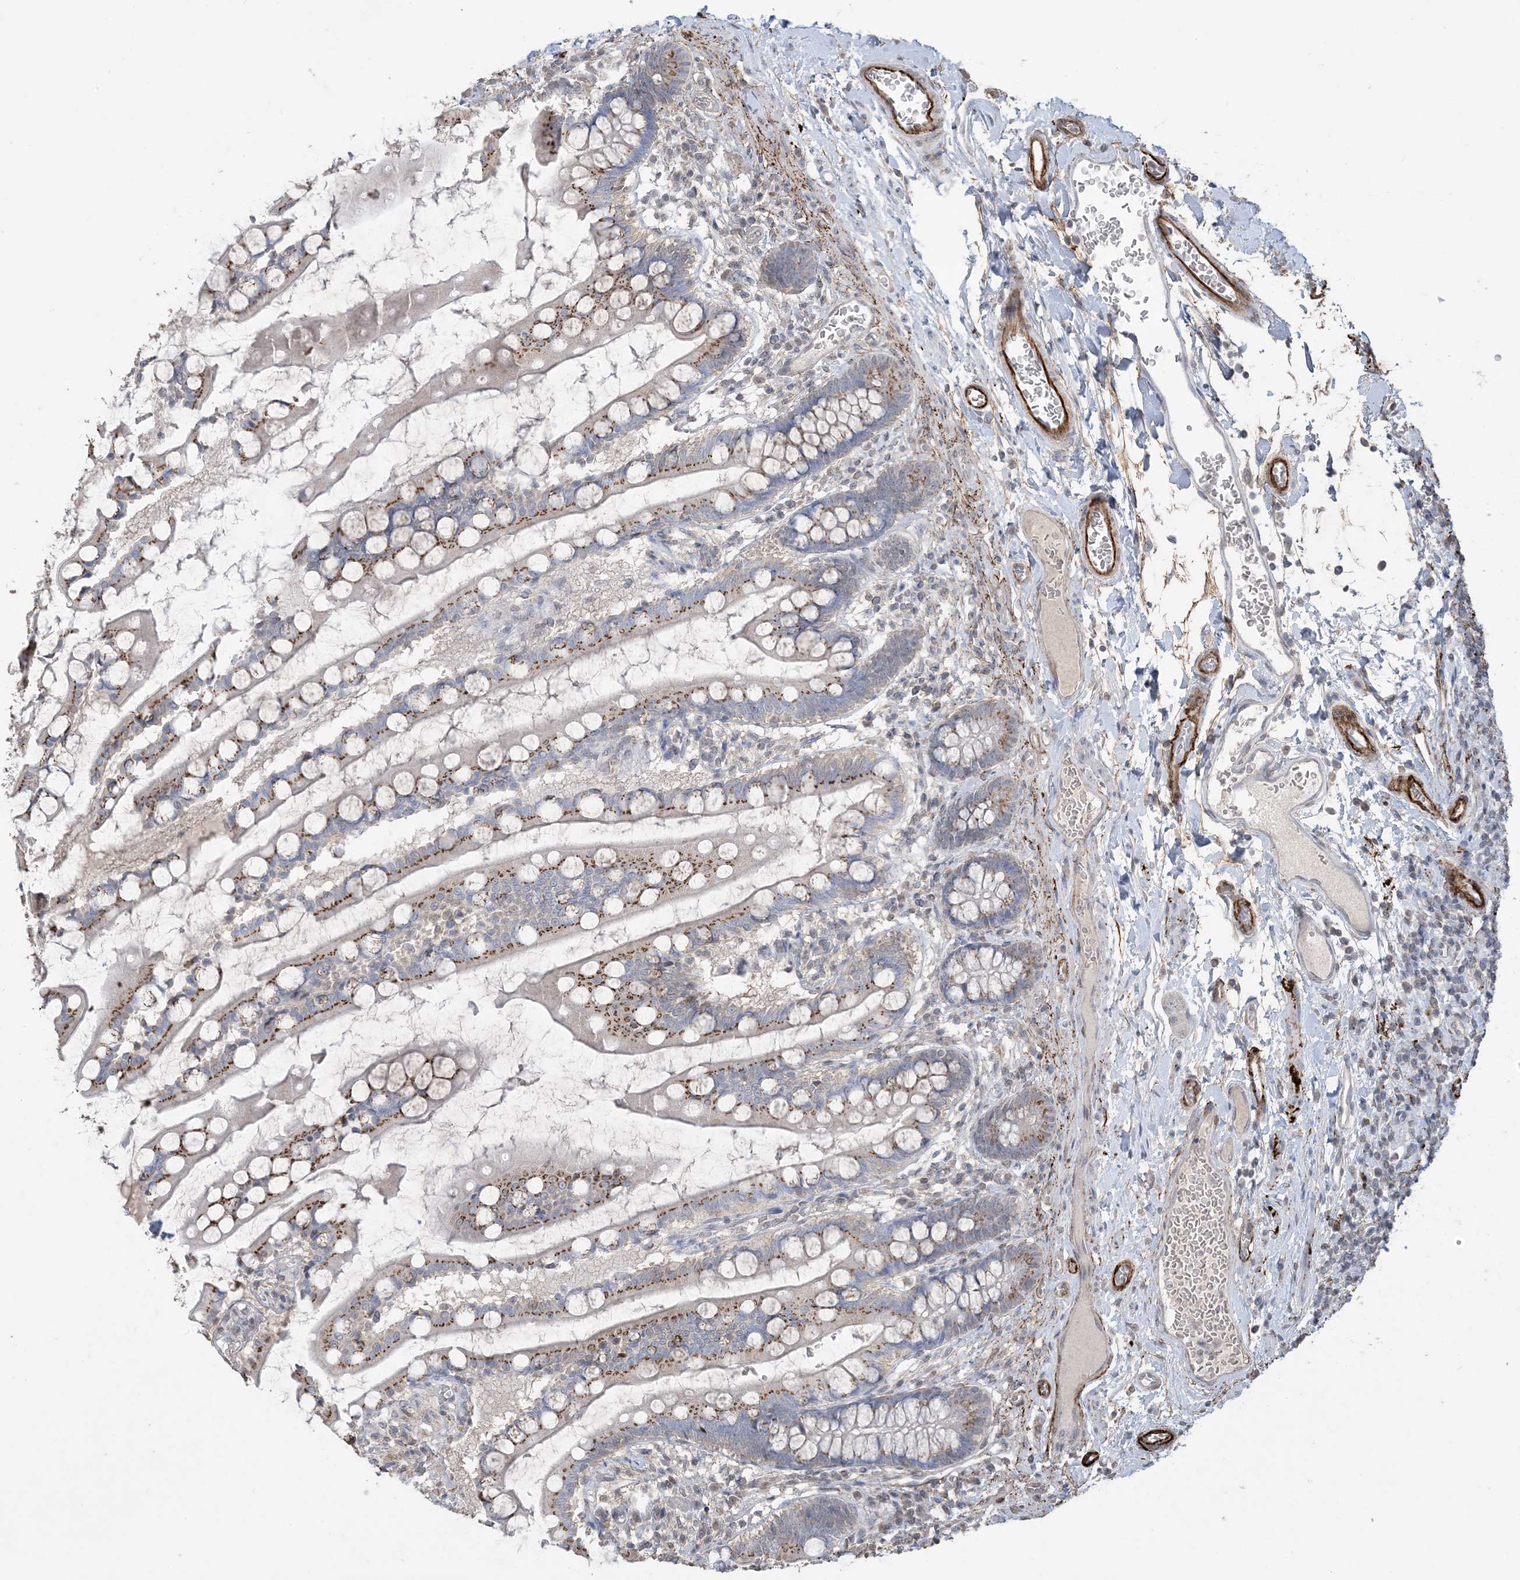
{"staining": {"intensity": "moderate", "quantity": ">75%", "location": "cytoplasmic/membranous"}, "tissue": "small intestine", "cell_type": "Glandular cells", "image_type": "normal", "snomed": [{"axis": "morphology", "description": "Normal tissue, NOS"}, {"axis": "topography", "description": "Small intestine"}], "caption": "IHC (DAB) staining of benign human small intestine demonstrates moderate cytoplasmic/membranous protein positivity in about >75% of glandular cells.", "gene": "XRN1", "patient": {"sex": "male", "age": 52}}